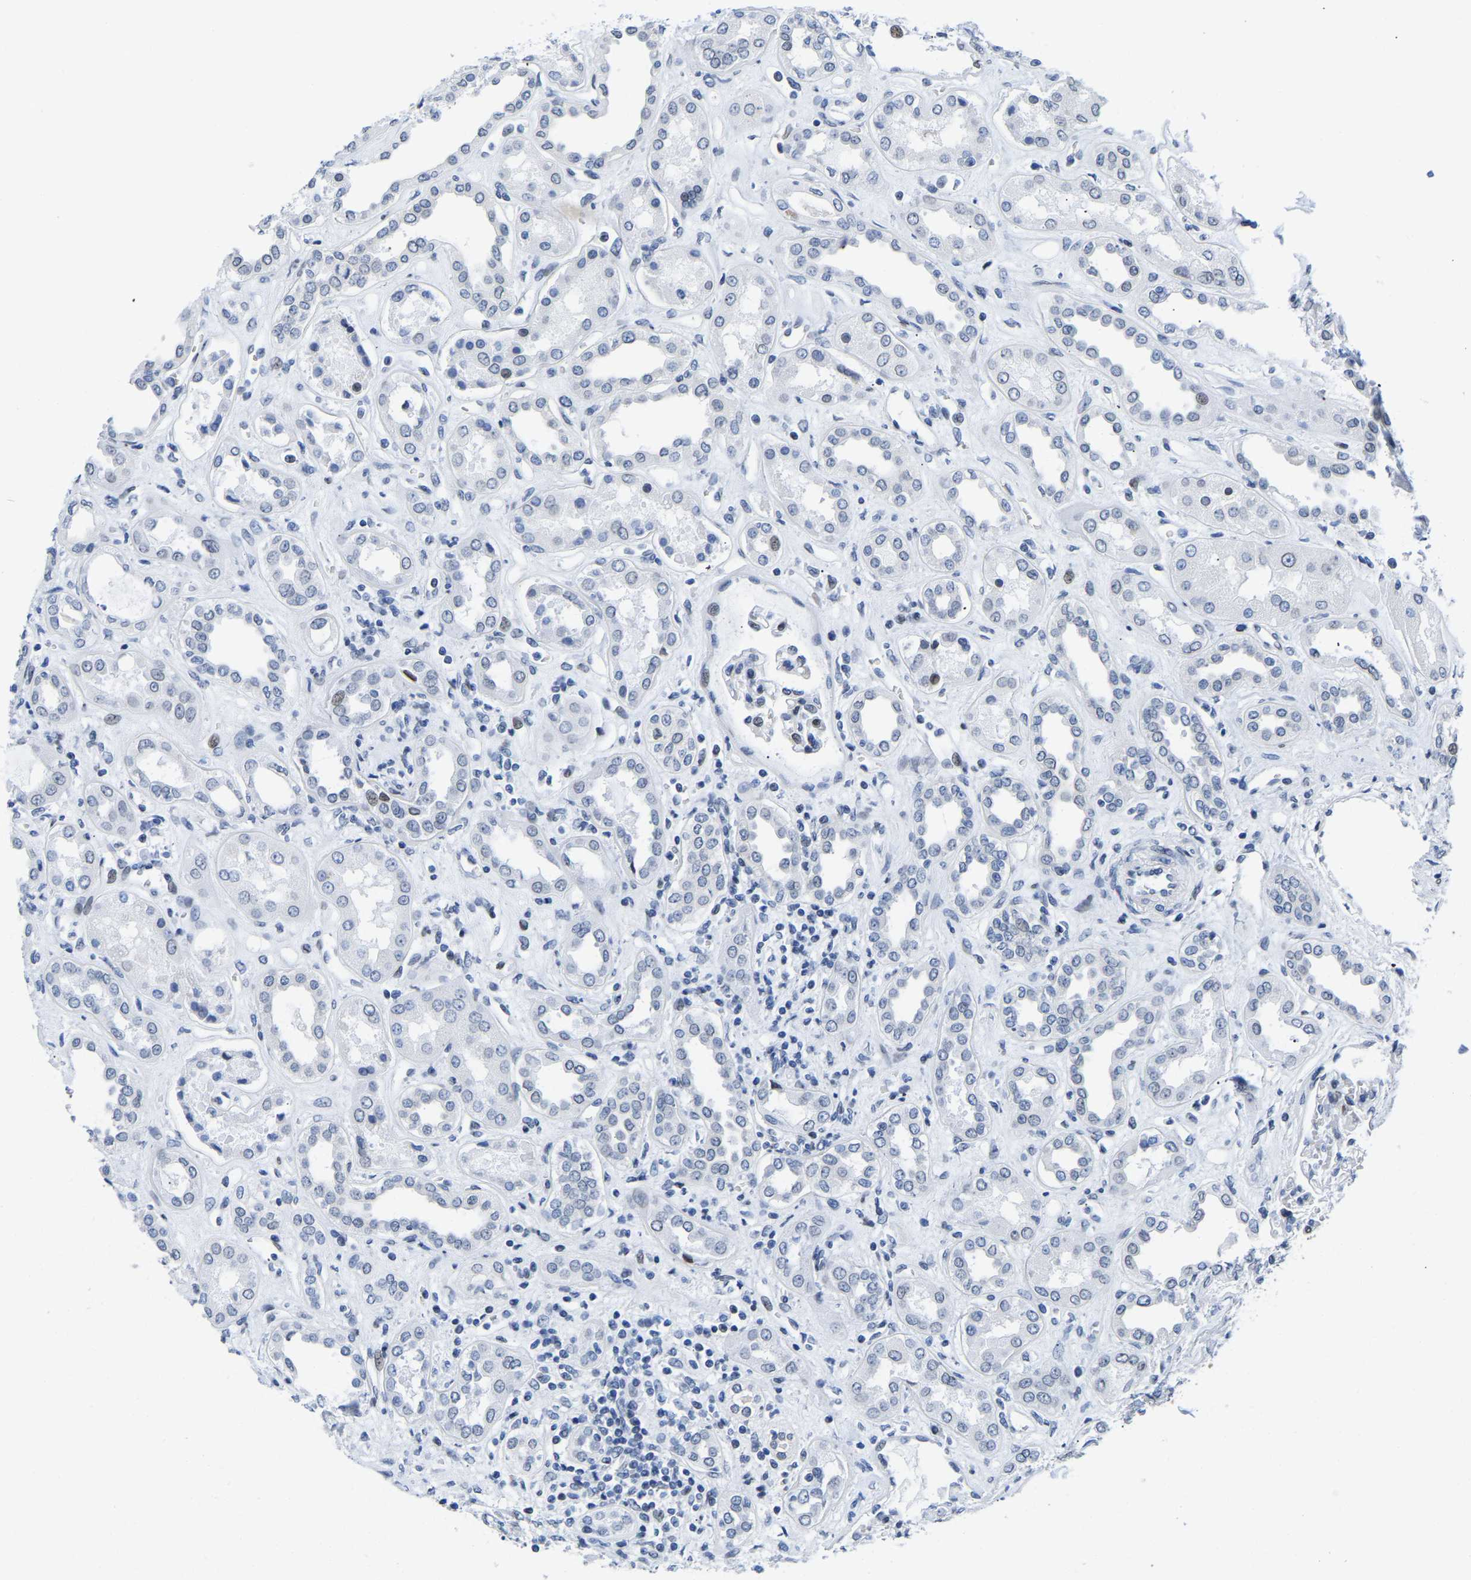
{"staining": {"intensity": "negative", "quantity": "none", "location": "none"}, "tissue": "kidney", "cell_type": "Cells in glomeruli", "image_type": "normal", "snomed": [{"axis": "morphology", "description": "Normal tissue, NOS"}, {"axis": "topography", "description": "Kidney"}], "caption": "A photomicrograph of human kidney is negative for staining in cells in glomeruli. Brightfield microscopy of immunohistochemistry stained with DAB (brown) and hematoxylin (blue), captured at high magnification.", "gene": "UPK3A", "patient": {"sex": "male", "age": 59}}